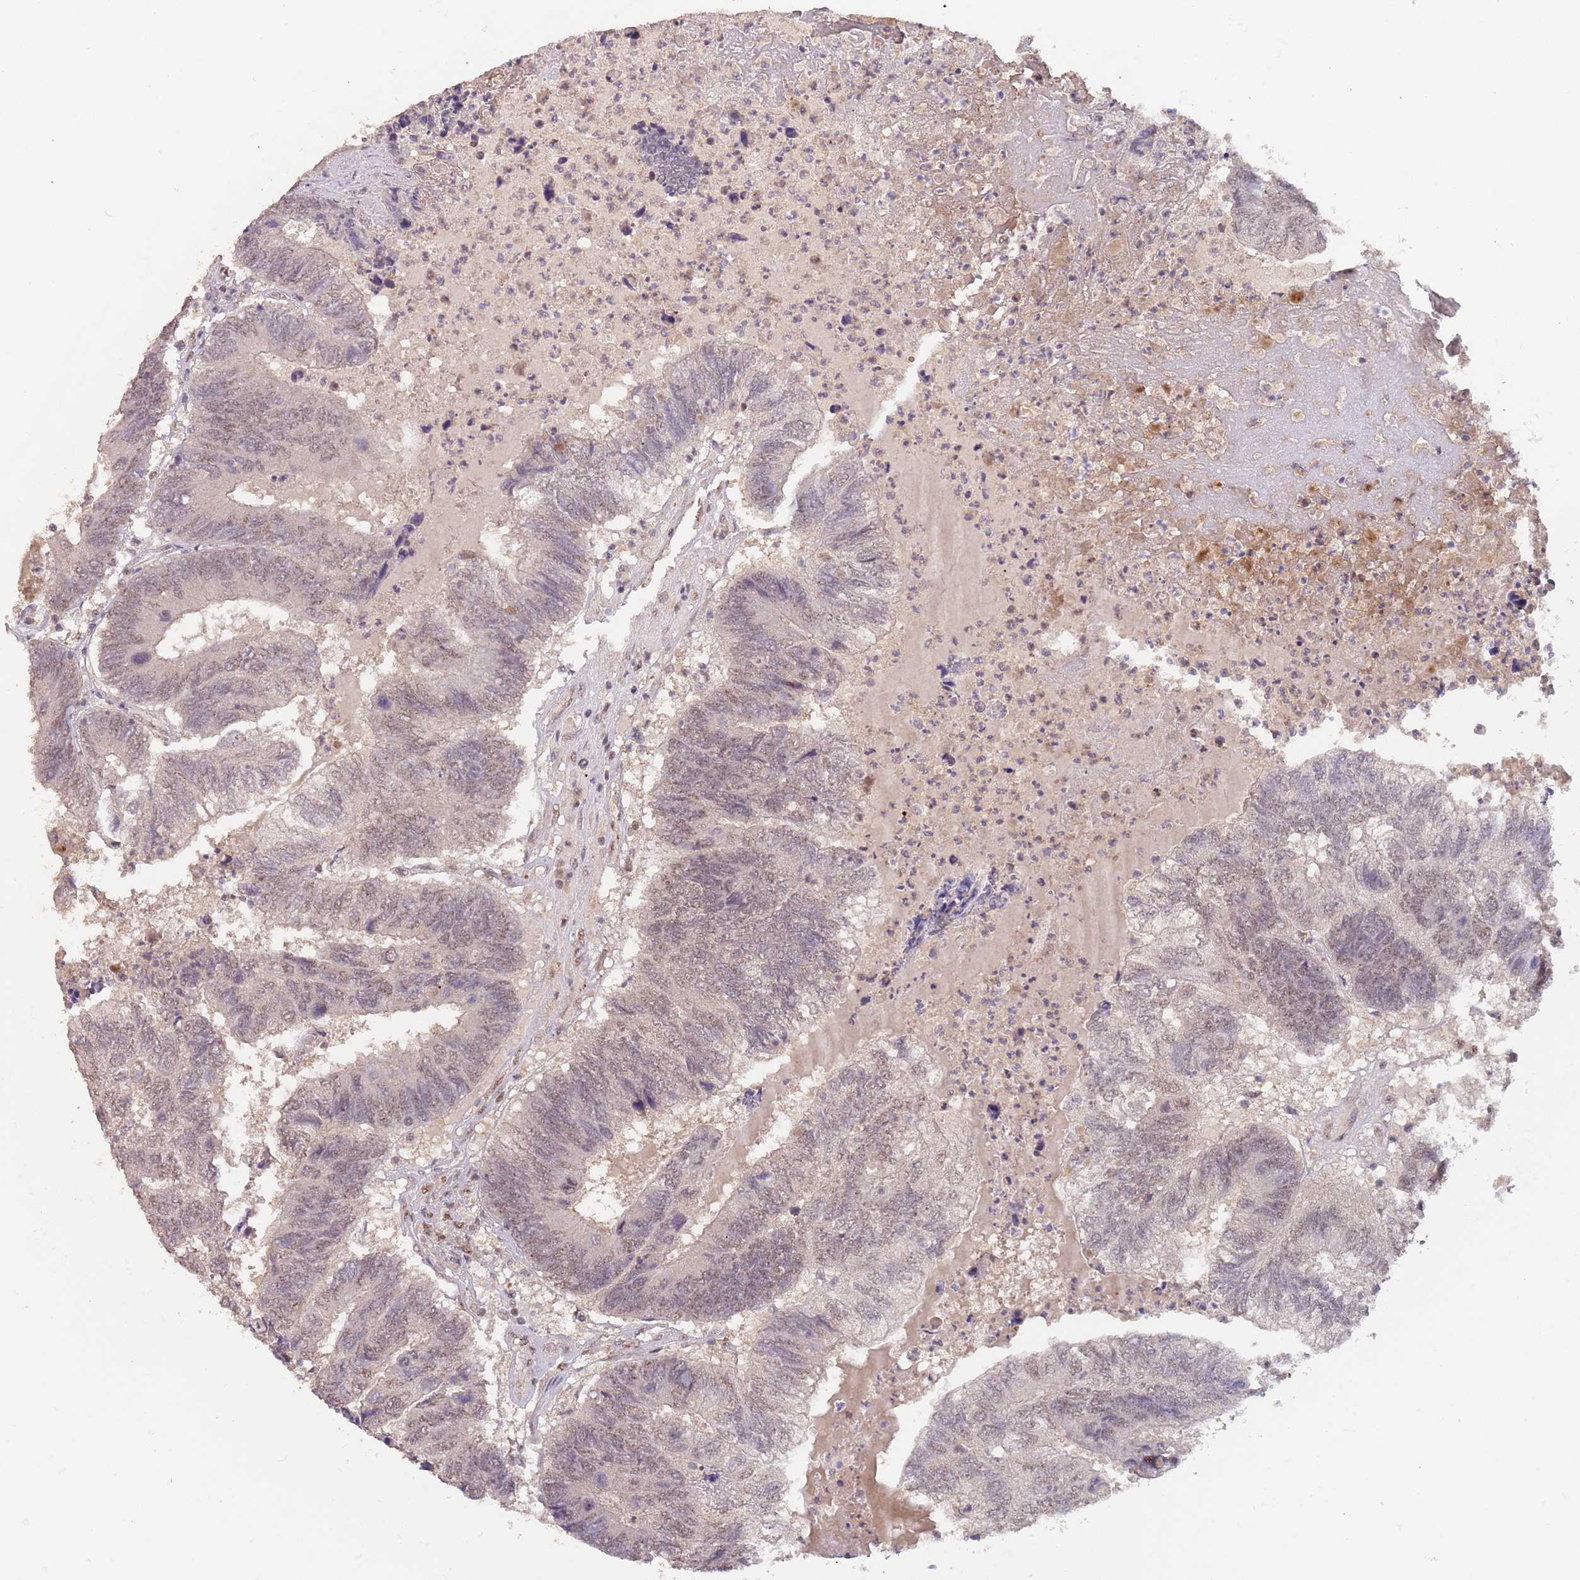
{"staining": {"intensity": "moderate", "quantity": "25%-75%", "location": "nuclear"}, "tissue": "colorectal cancer", "cell_type": "Tumor cells", "image_type": "cancer", "snomed": [{"axis": "morphology", "description": "Adenocarcinoma, NOS"}, {"axis": "topography", "description": "Colon"}], "caption": "Moderate nuclear protein staining is appreciated in about 25%-75% of tumor cells in colorectal cancer (adenocarcinoma).", "gene": "RFXANK", "patient": {"sex": "female", "age": 67}}